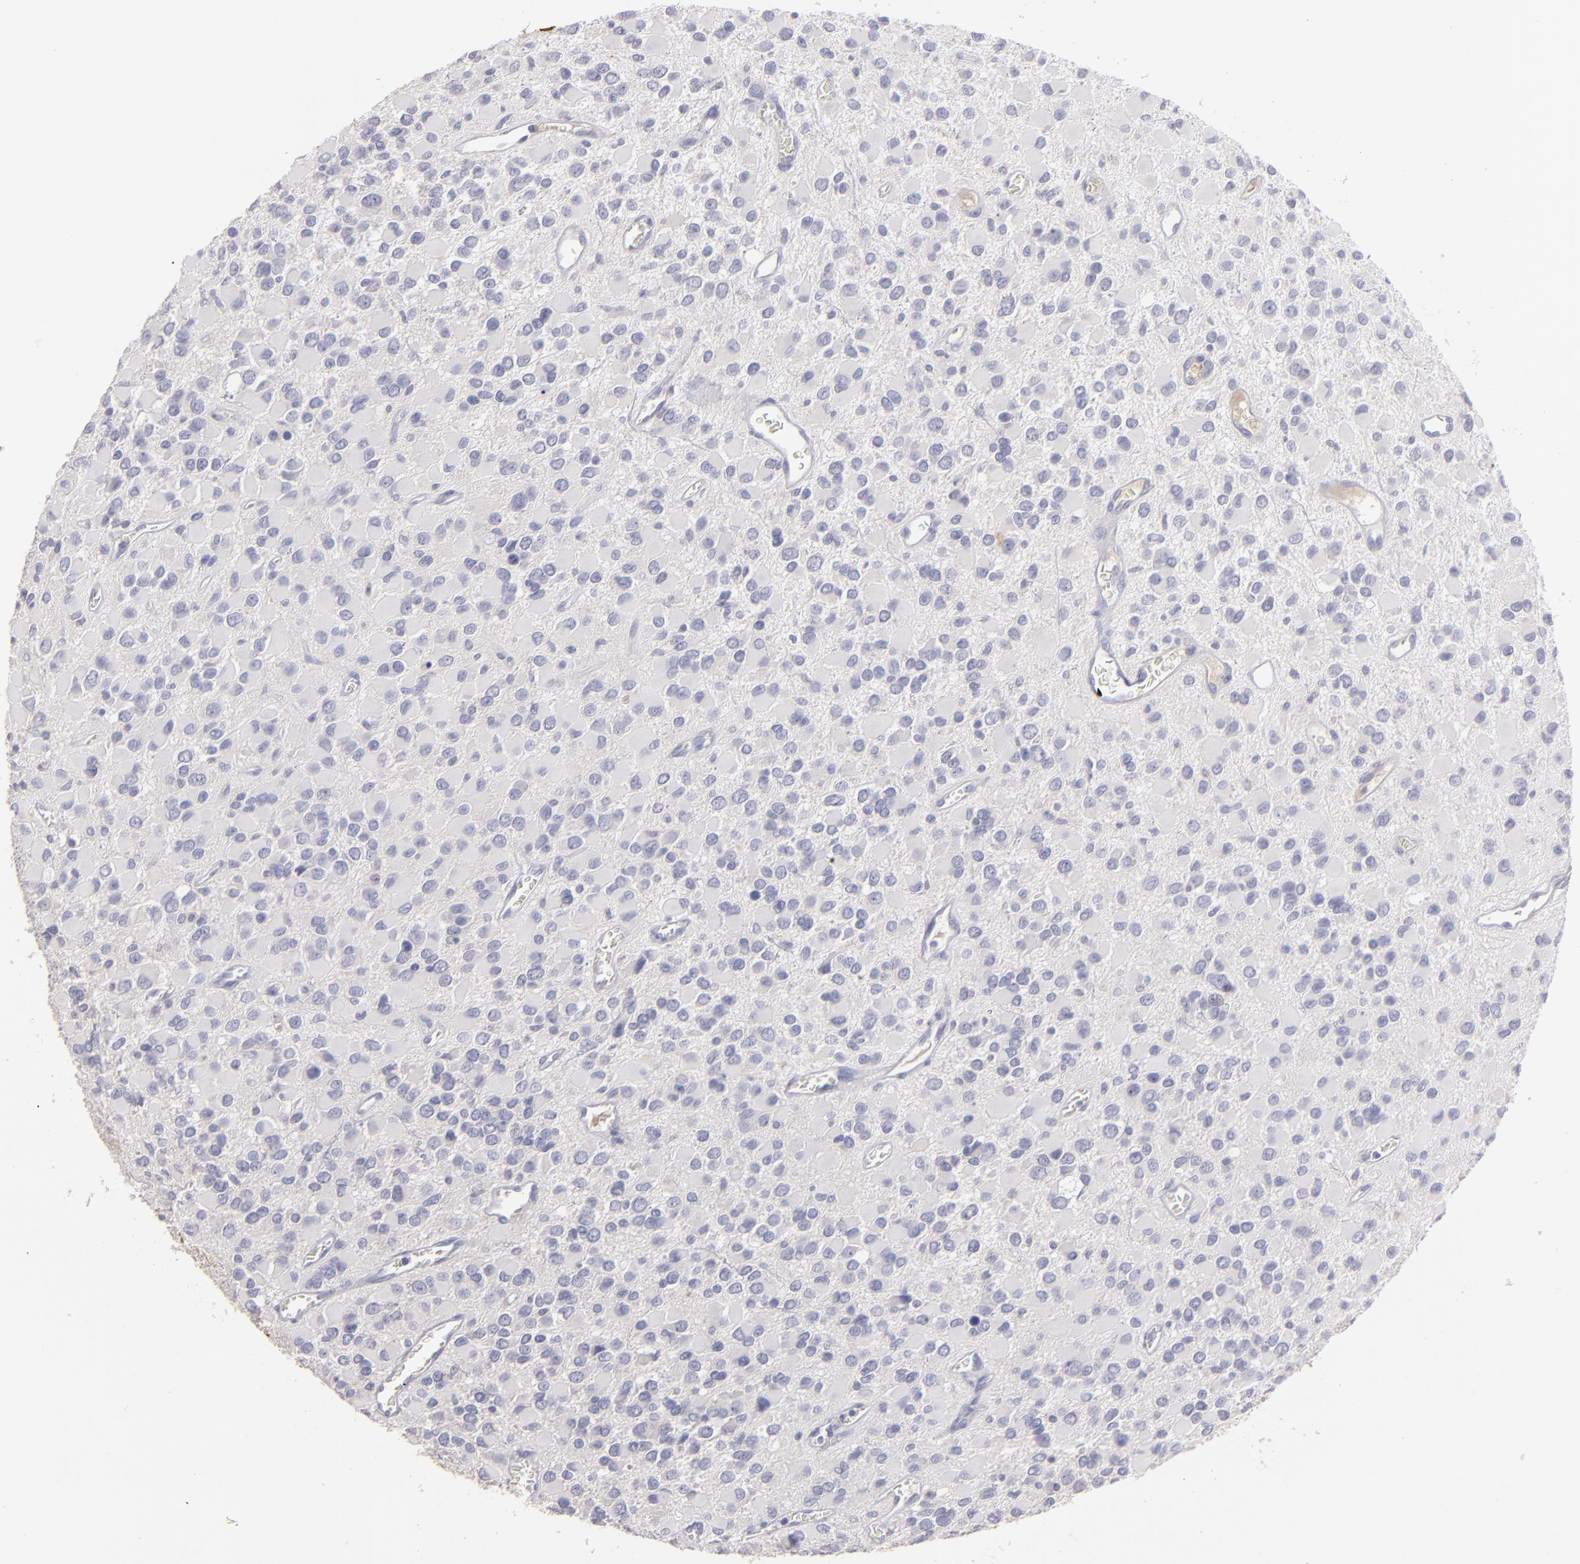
{"staining": {"intensity": "negative", "quantity": "none", "location": "none"}, "tissue": "glioma", "cell_type": "Tumor cells", "image_type": "cancer", "snomed": [{"axis": "morphology", "description": "Glioma, malignant, Low grade"}, {"axis": "topography", "description": "Brain"}], "caption": "An IHC micrograph of malignant glioma (low-grade) is shown. There is no staining in tumor cells of malignant glioma (low-grade).", "gene": "ABCC4", "patient": {"sex": "male", "age": 42}}